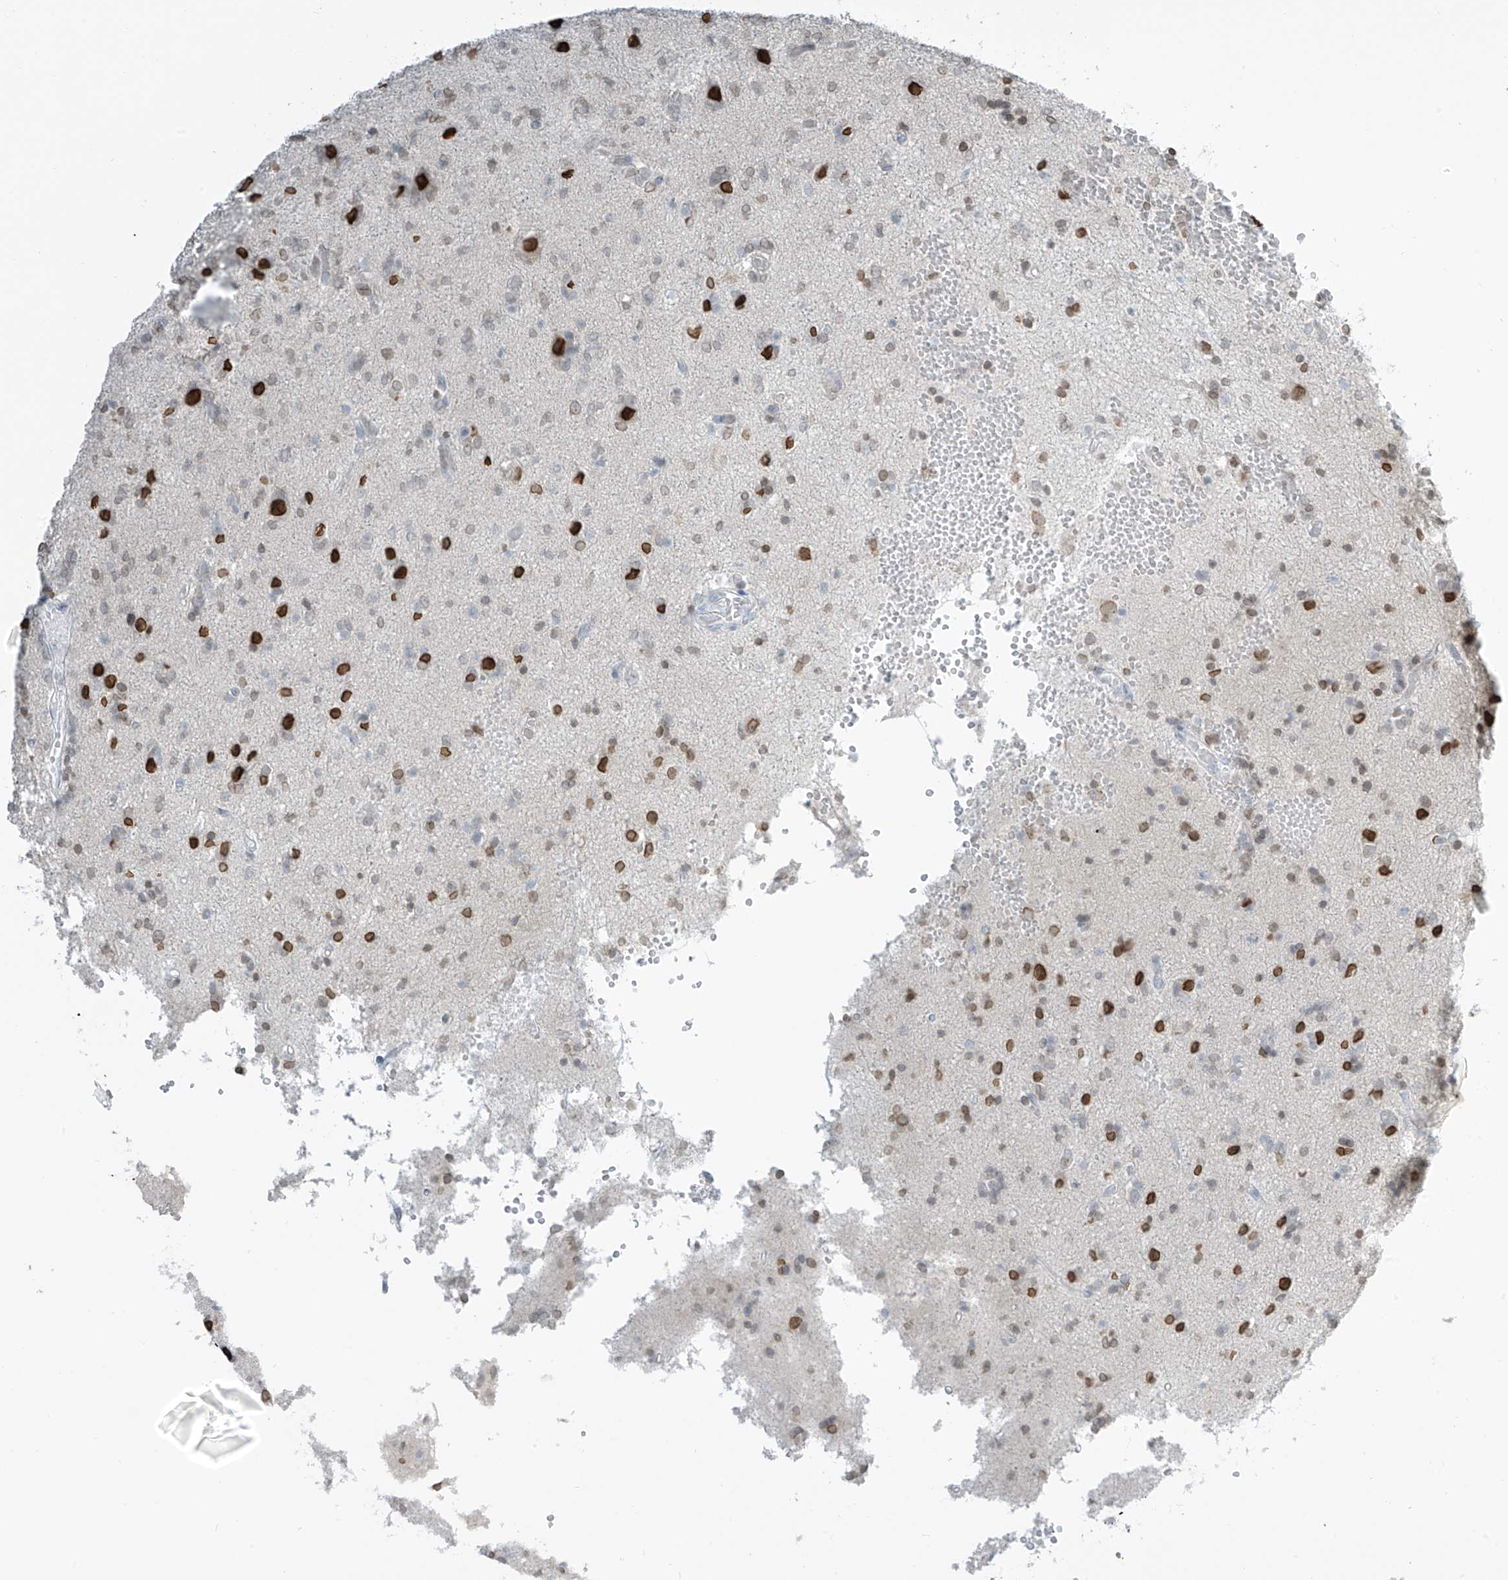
{"staining": {"intensity": "strong", "quantity": "25%-75%", "location": "nuclear"}, "tissue": "glioma", "cell_type": "Tumor cells", "image_type": "cancer", "snomed": [{"axis": "morphology", "description": "Glioma, malignant, High grade"}, {"axis": "topography", "description": "Brain"}], "caption": "Immunohistochemical staining of glioma displays high levels of strong nuclear positivity in approximately 25%-75% of tumor cells. The staining was performed using DAB, with brown indicating positive protein expression. Nuclei are stained blue with hematoxylin.", "gene": "PRDM6", "patient": {"sex": "female", "age": 59}}